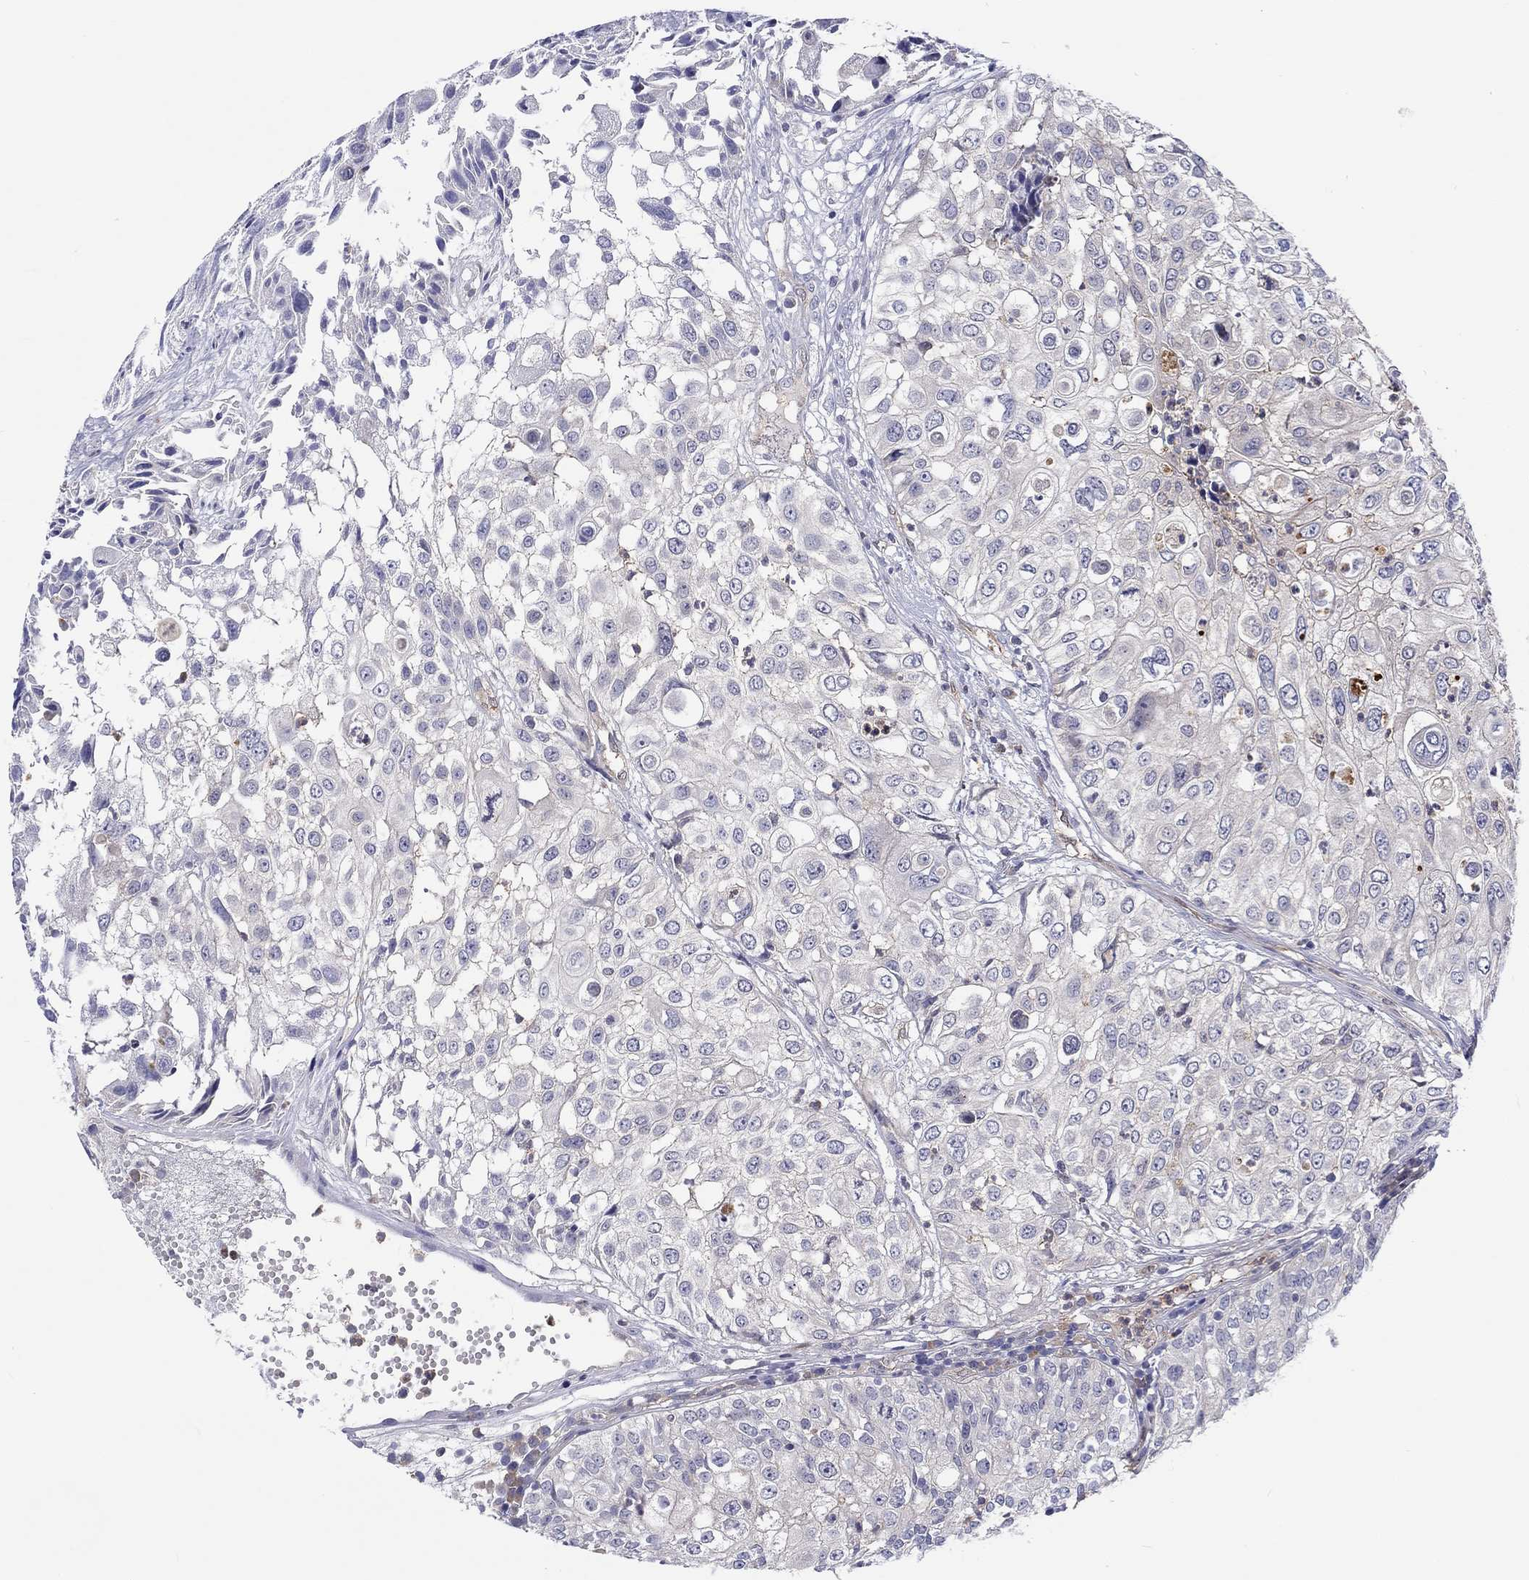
{"staining": {"intensity": "negative", "quantity": "none", "location": "none"}, "tissue": "urothelial cancer", "cell_type": "Tumor cells", "image_type": "cancer", "snomed": [{"axis": "morphology", "description": "Urothelial carcinoma, High grade"}, {"axis": "topography", "description": "Urinary bladder"}], "caption": "There is no significant staining in tumor cells of urothelial cancer. (DAB IHC with hematoxylin counter stain).", "gene": "ABCG4", "patient": {"sex": "female", "age": 79}}